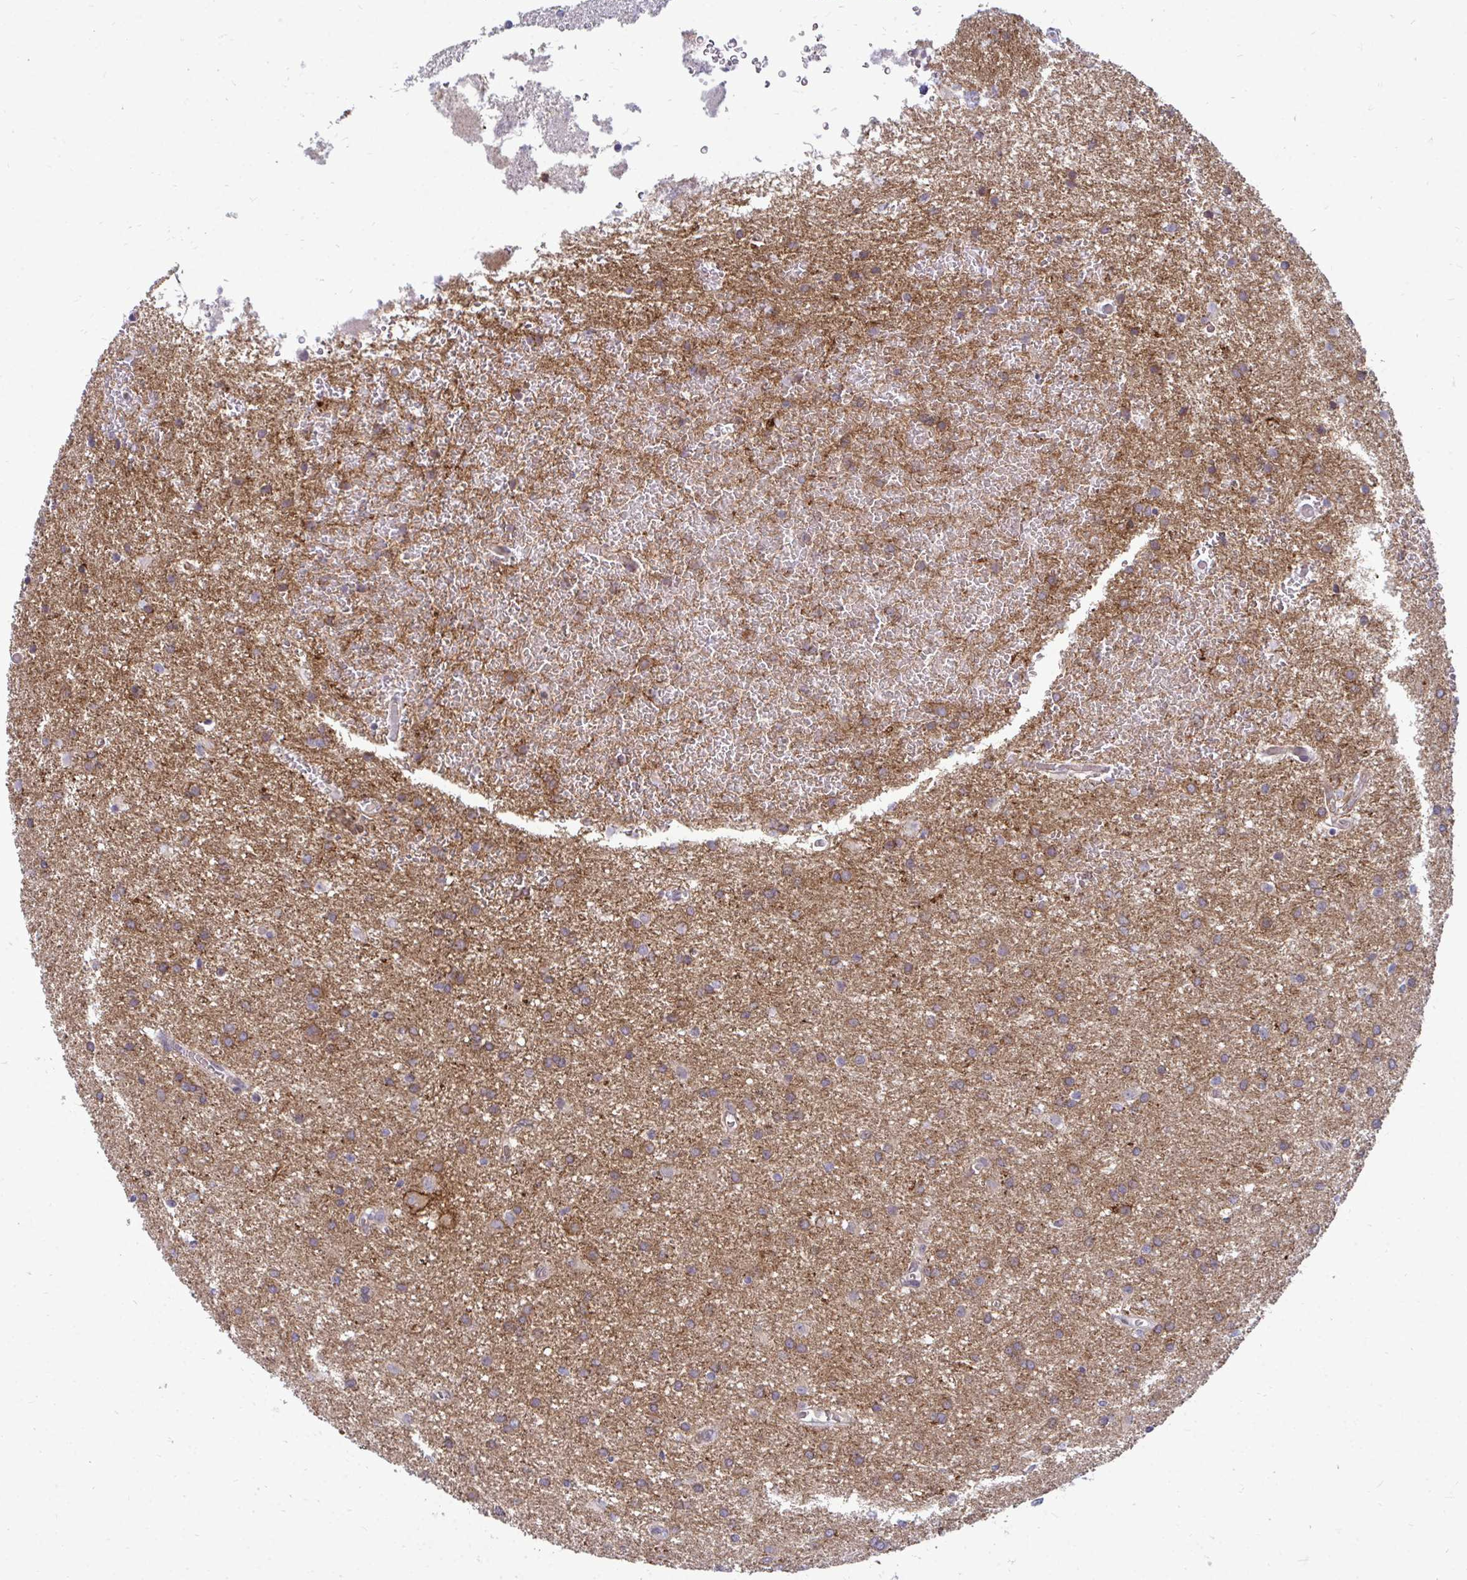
{"staining": {"intensity": "moderate", "quantity": "<25%", "location": "cytoplasmic/membranous"}, "tissue": "glioma", "cell_type": "Tumor cells", "image_type": "cancer", "snomed": [{"axis": "morphology", "description": "Glioma, malignant, High grade"}, {"axis": "topography", "description": "Brain"}], "caption": "Tumor cells exhibit moderate cytoplasmic/membranous staining in approximately <25% of cells in malignant glioma (high-grade).", "gene": "ACSL5", "patient": {"sex": "female", "age": 50}}